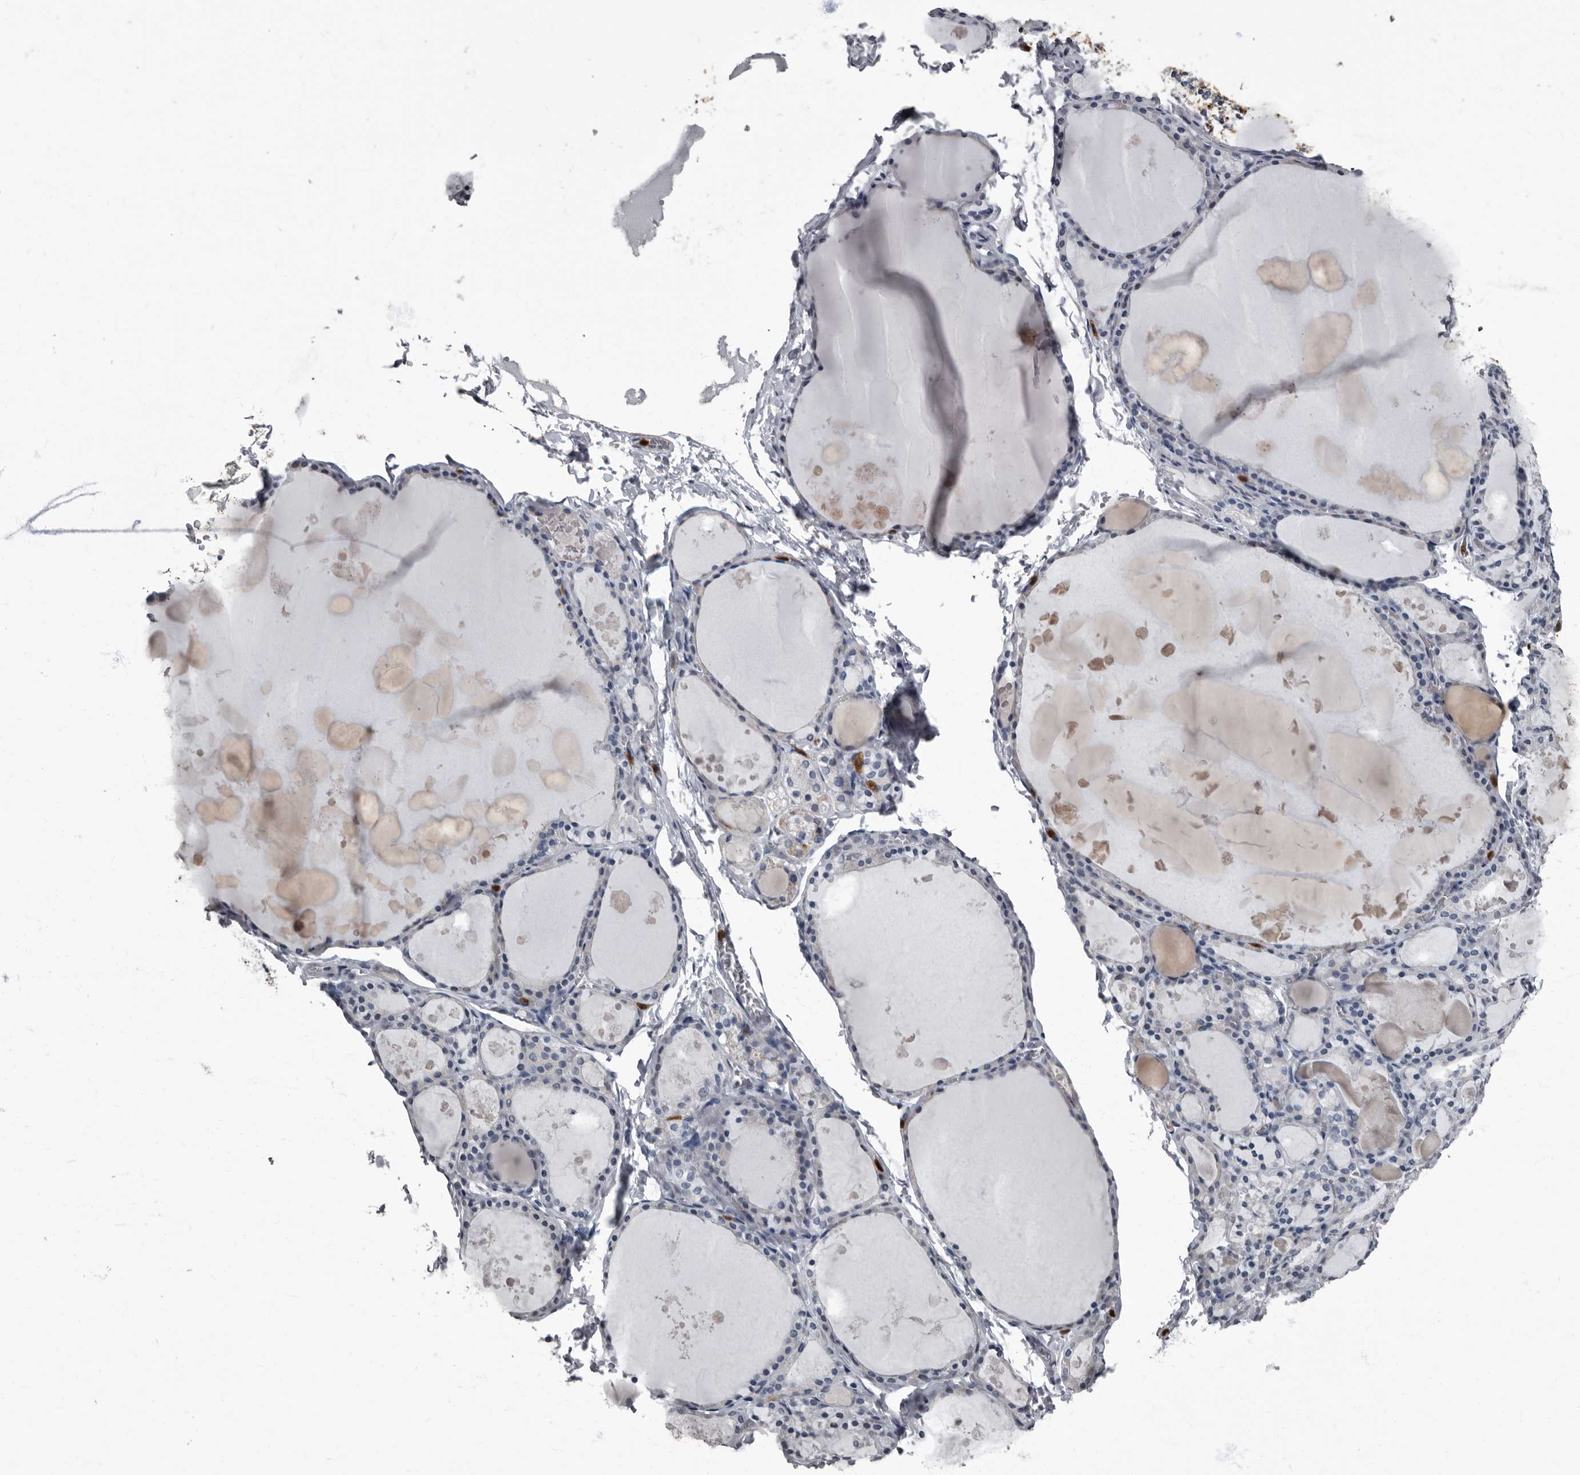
{"staining": {"intensity": "weak", "quantity": "<25%", "location": "cytoplasmic/membranous"}, "tissue": "thyroid gland", "cell_type": "Glandular cells", "image_type": "normal", "snomed": [{"axis": "morphology", "description": "Normal tissue, NOS"}, {"axis": "topography", "description": "Thyroid gland"}], "caption": "Thyroid gland stained for a protein using immunohistochemistry demonstrates no expression glandular cells.", "gene": "TPD52L1", "patient": {"sex": "male", "age": 56}}